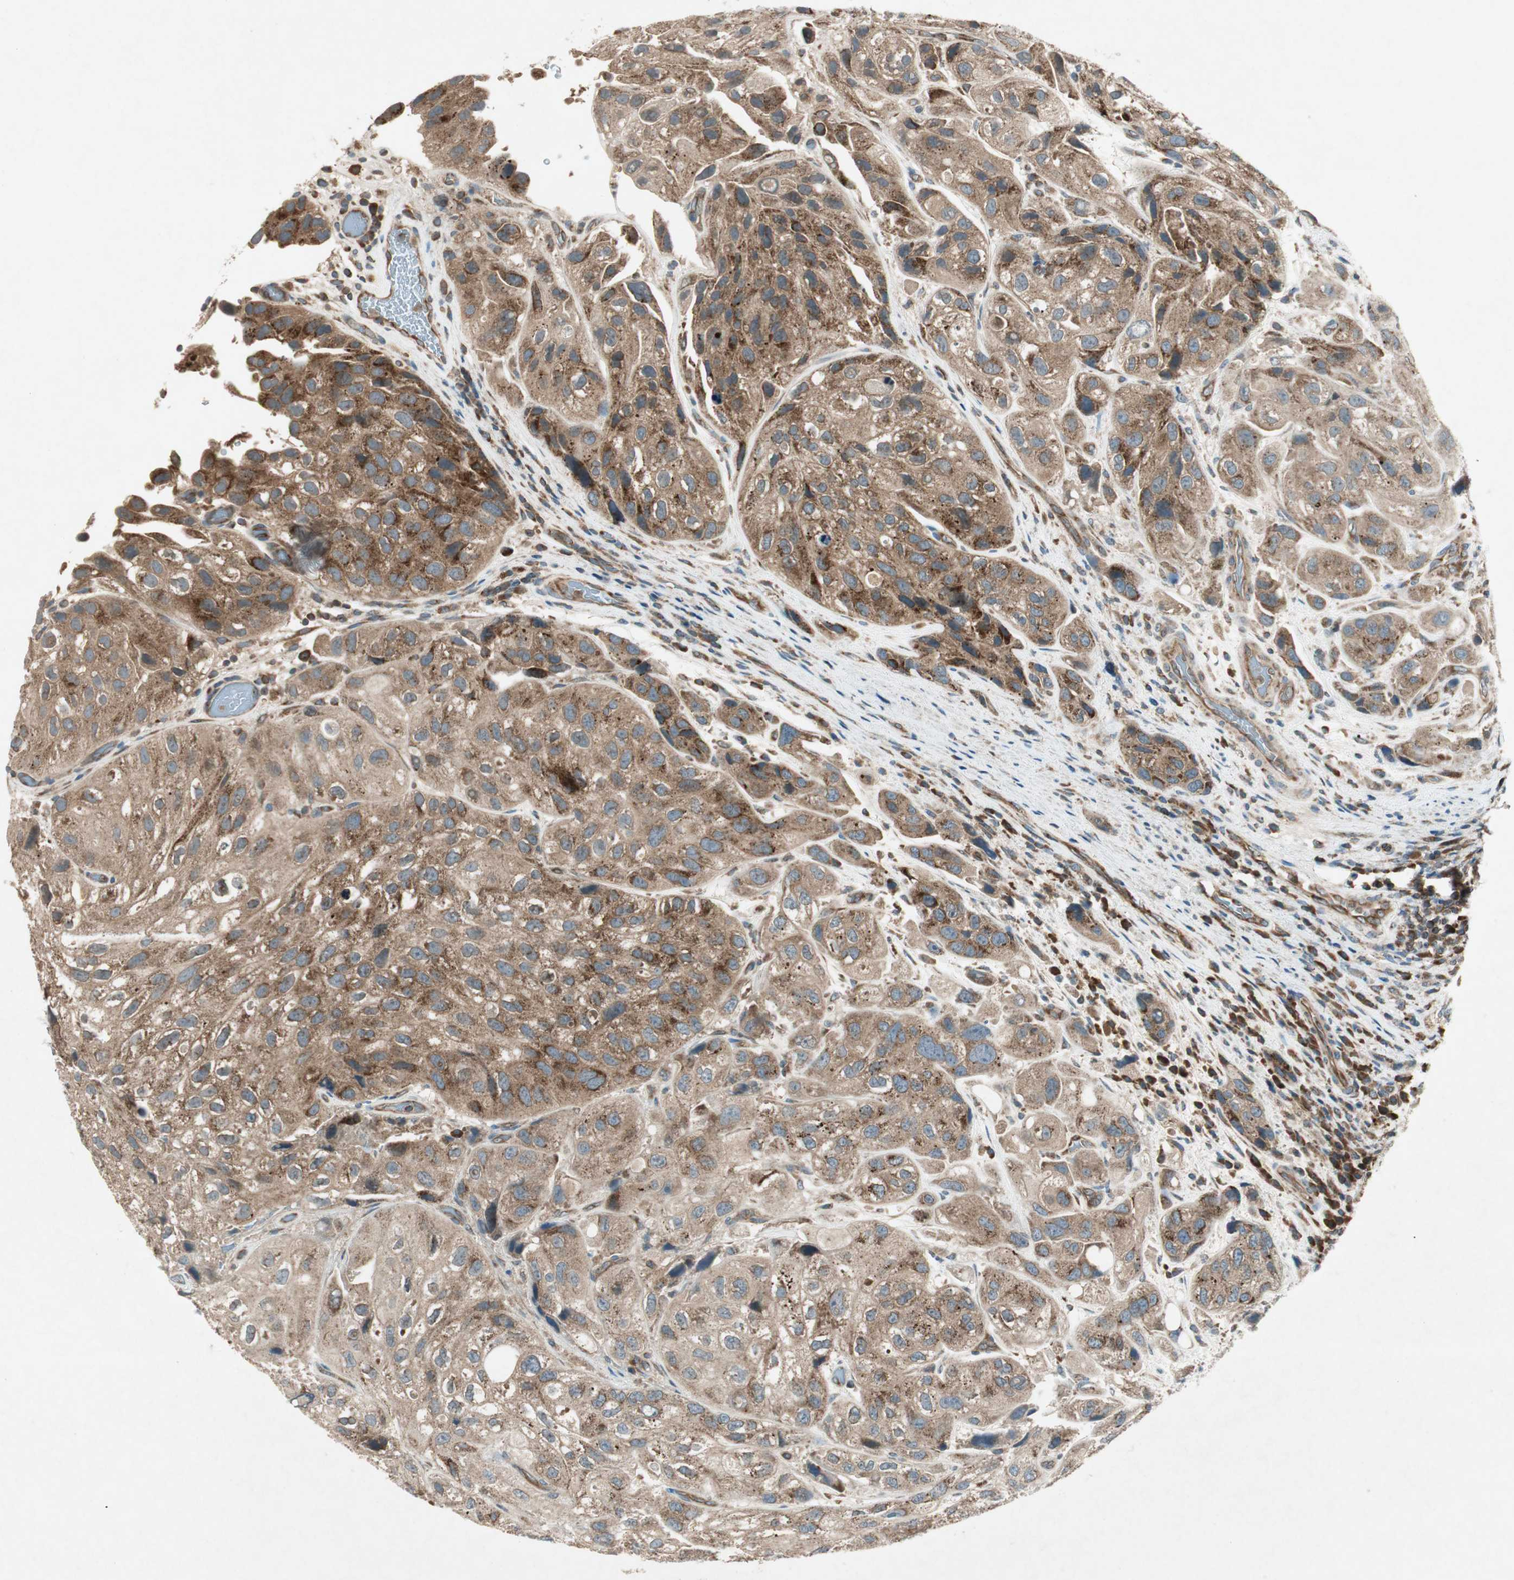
{"staining": {"intensity": "strong", "quantity": ">75%", "location": "cytoplasmic/membranous"}, "tissue": "urothelial cancer", "cell_type": "Tumor cells", "image_type": "cancer", "snomed": [{"axis": "morphology", "description": "Urothelial carcinoma, High grade"}, {"axis": "topography", "description": "Urinary bladder"}], "caption": "Immunohistochemical staining of human urothelial carcinoma (high-grade) shows high levels of strong cytoplasmic/membranous staining in about >75% of tumor cells. The staining was performed using DAB, with brown indicating positive protein expression. Nuclei are stained blue with hematoxylin.", "gene": "CHADL", "patient": {"sex": "female", "age": 64}}